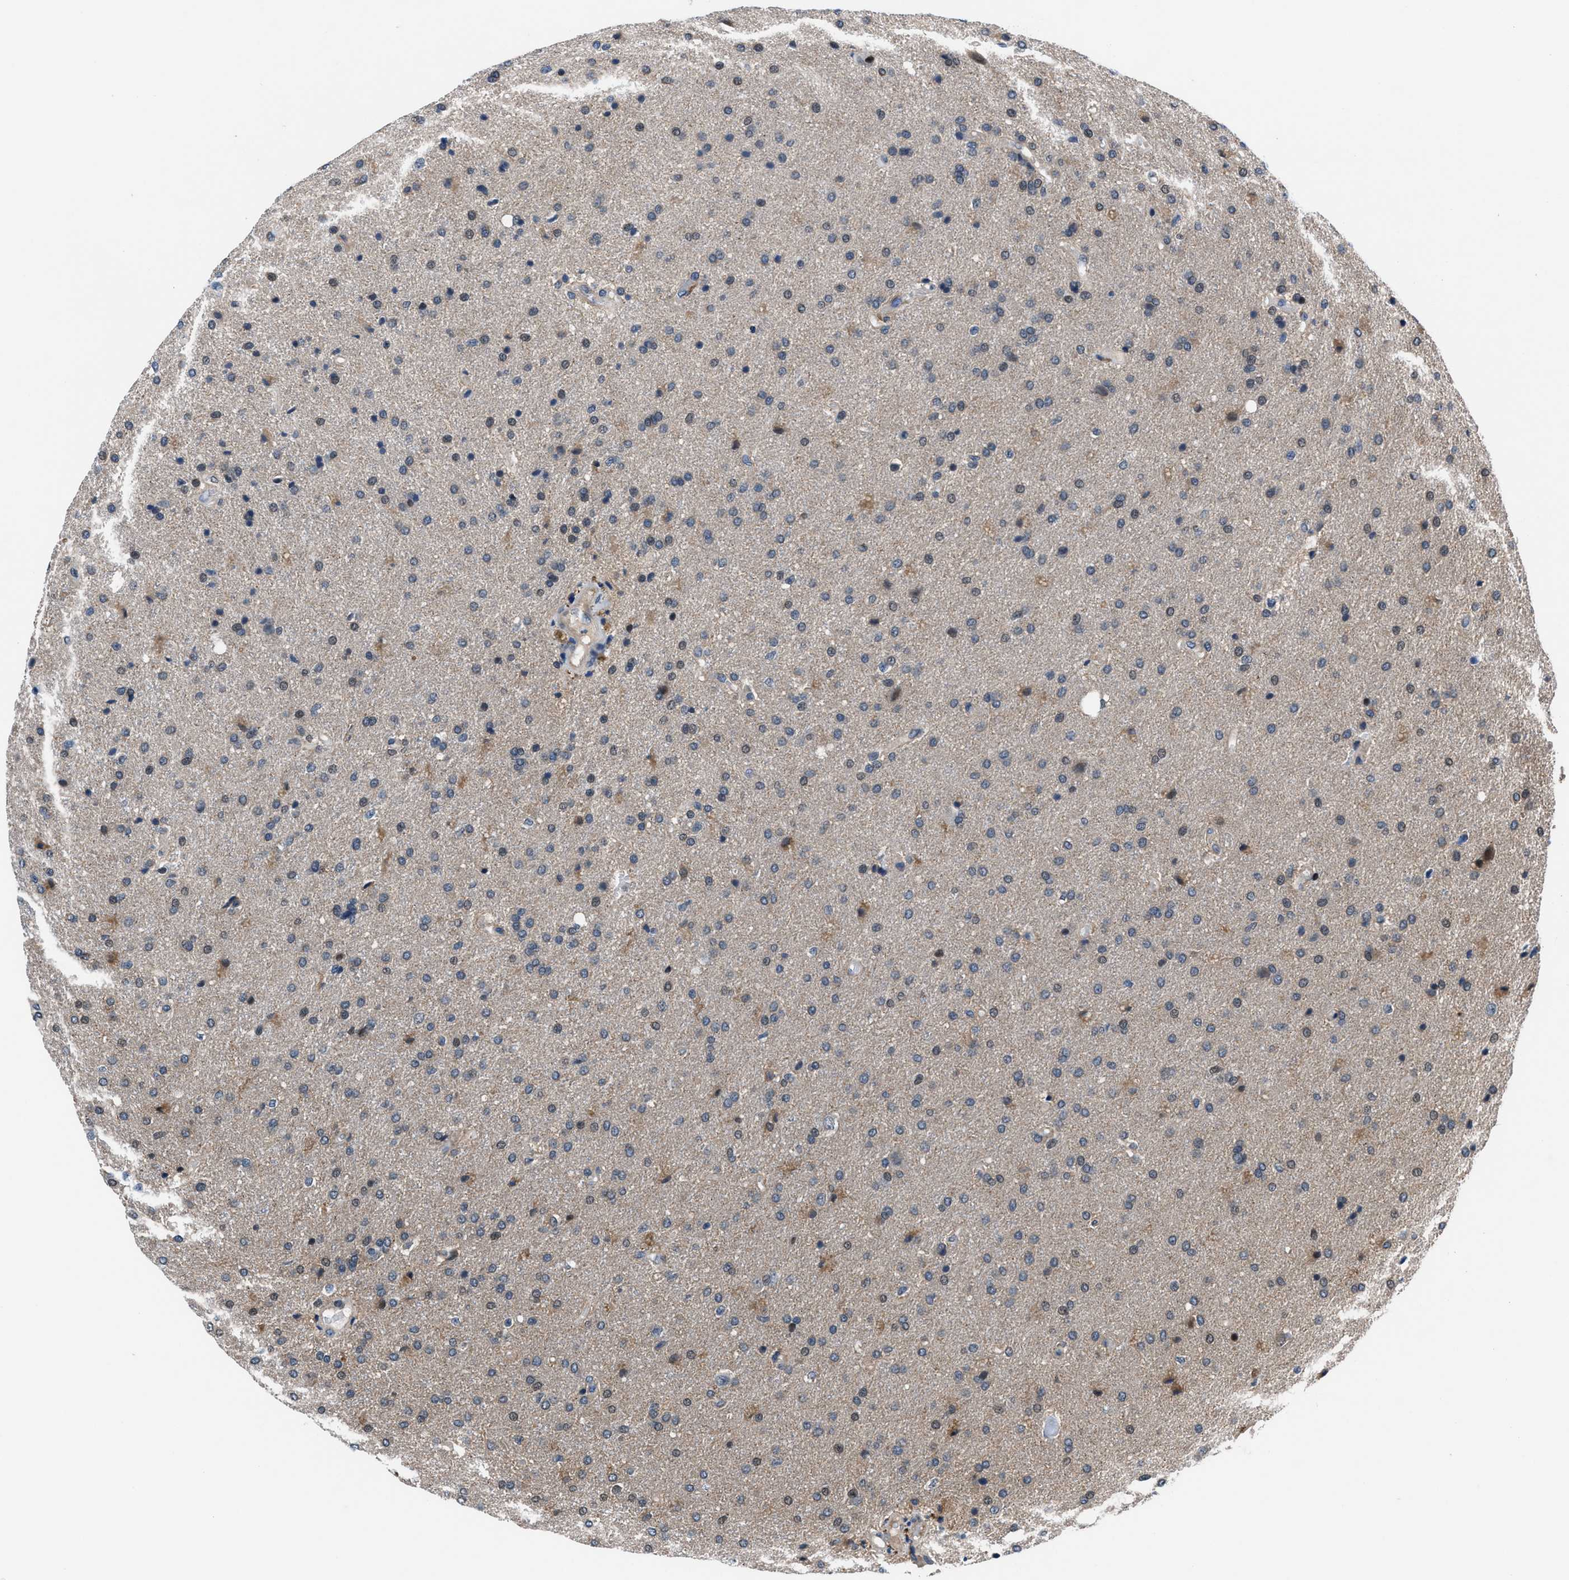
{"staining": {"intensity": "weak", "quantity": "<25%", "location": "cytoplasmic/membranous"}, "tissue": "glioma", "cell_type": "Tumor cells", "image_type": "cancer", "snomed": [{"axis": "morphology", "description": "Glioma, malignant, High grade"}, {"axis": "topography", "description": "Brain"}], "caption": "Image shows no protein staining in tumor cells of glioma tissue.", "gene": "PRPSAP2", "patient": {"sex": "male", "age": 72}}